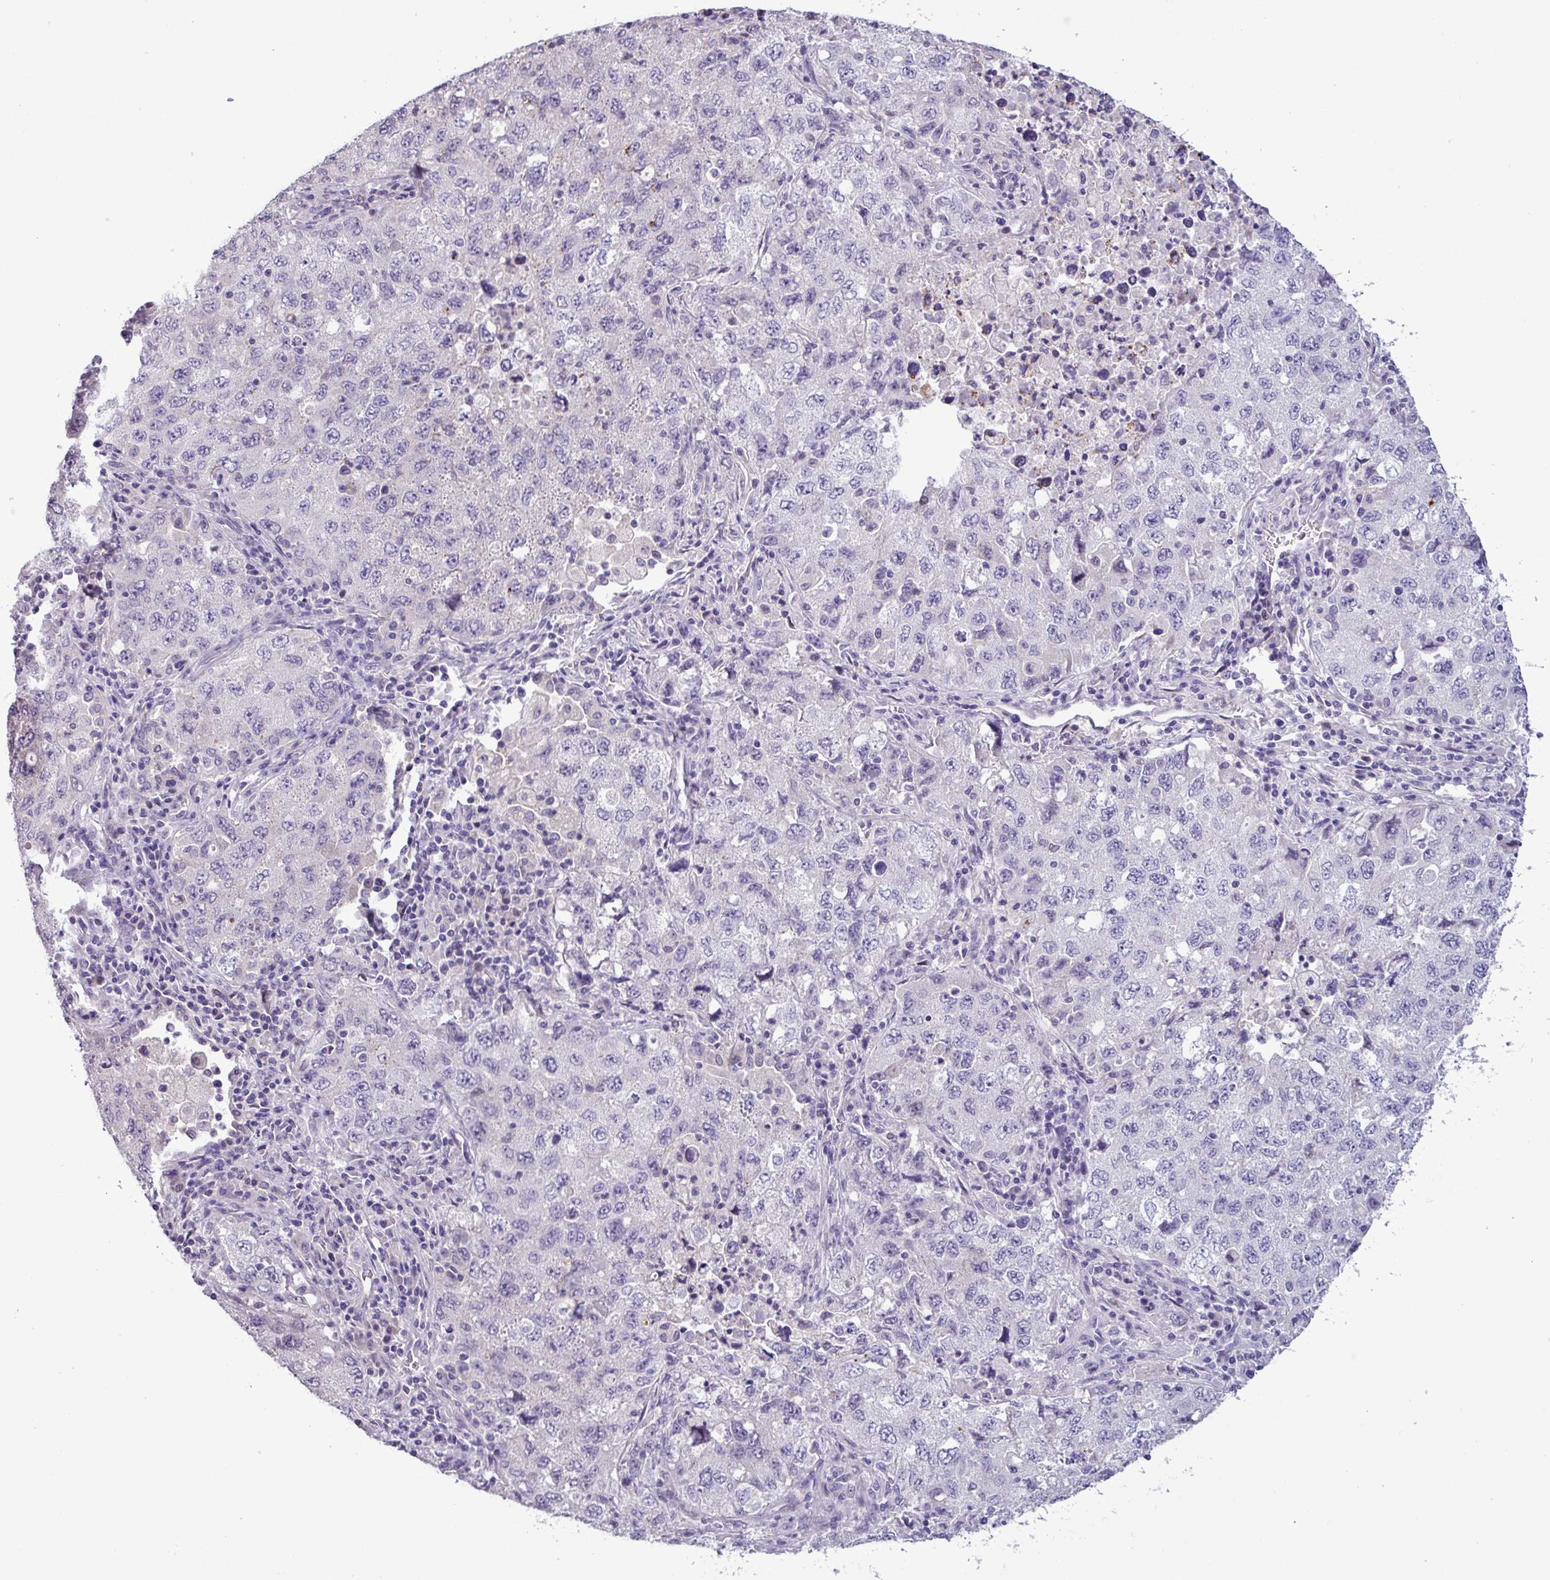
{"staining": {"intensity": "negative", "quantity": "none", "location": "none"}, "tissue": "lung cancer", "cell_type": "Tumor cells", "image_type": "cancer", "snomed": [{"axis": "morphology", "description": "Adenocarcinoma, NOS"}, {"axis": "topography", "description": "Lung"}], "caption": "Immunohistochemistry of adenocarcinoma (lung) shows no staining in tumor cells.", "gene": "PNLDC1", "patient": {"sex": "female", "age": 57}}